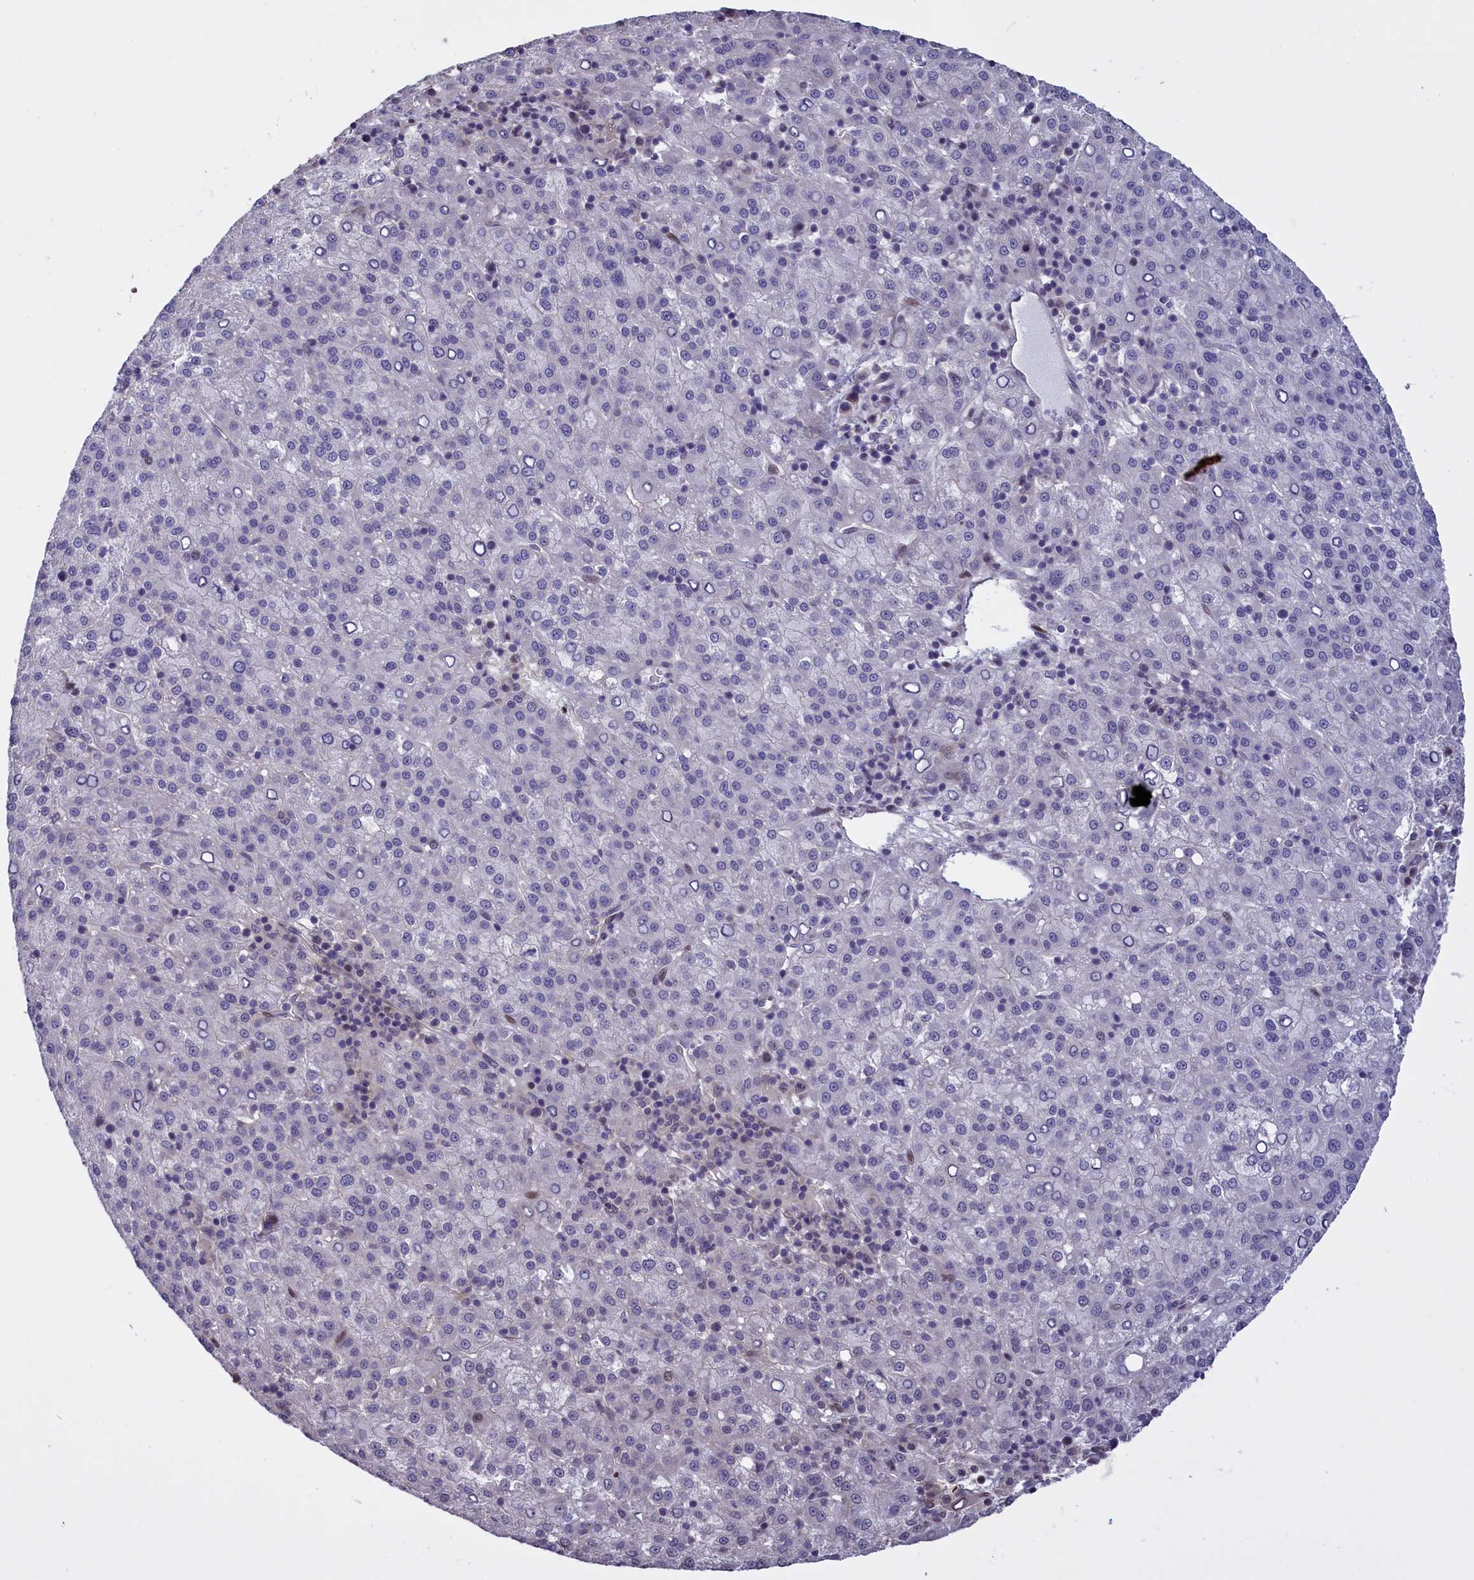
{"staining": {"intensity": "moderate", "quantity": "<25%", "location": "nuclear"}, "tissue": "liver cancer", "cell_type": "Tumor cells", "image_type": "cancer", "snomed": [{"axis": "morphology", "description": "Carcinoma, Hepatocellular, NOS"}, {"axis": "topography", "description": "Liver"}], "caption": "This histopathology image reveals hepatocellular carcinoma (liver) stained with immunohistochemistry to label a protein in brown. The nuclear of tumor cells show moderate positivity for the protein. Nuclei are counter-stained blue.", "gene": "RELB", "patient": {"sex": "female", "age": 58}}